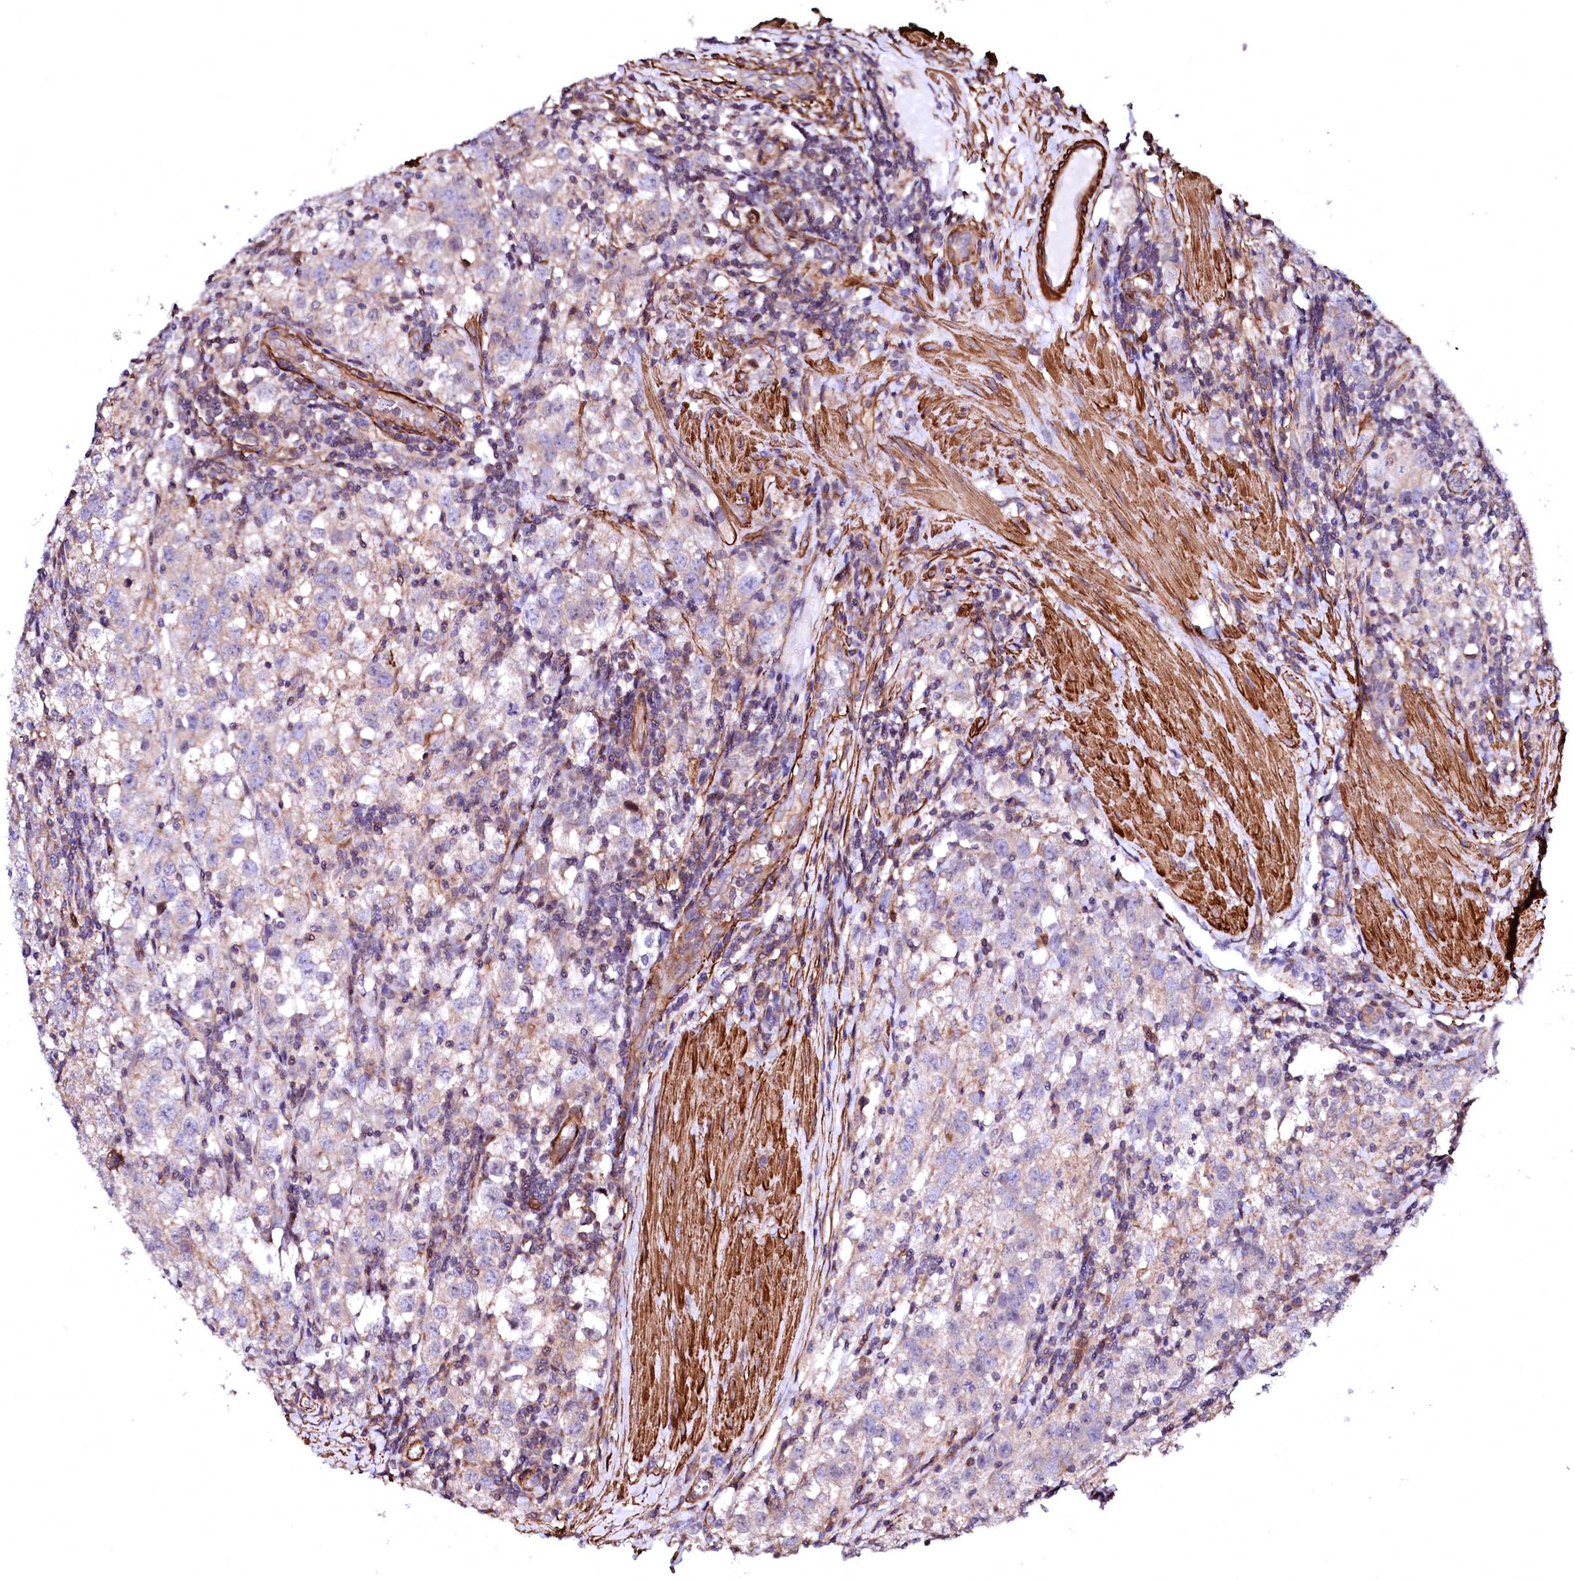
{"staining": {"intensity": "weak", "quantity": "<25%", "location": "cytoplasmic/membranous"}, "tissue": "testis cancer", "cell_type": "Tumor cells", "image_type": "cancer", "snomed": [{"axis": "morphology", "description": "Seminoma, NOS"}, {"axis": "morphology", "description": "Carcinoma, Embryonal, NOS"}, {"axis": "topography", "description": "Testis"}], "caption": "DAB immunohistochemical staining of embryonal carcinoma (testis) displays no significant staining in tumor cells.", "gene": "GPR176", "patient": {"sex": "male", "age": 43}}